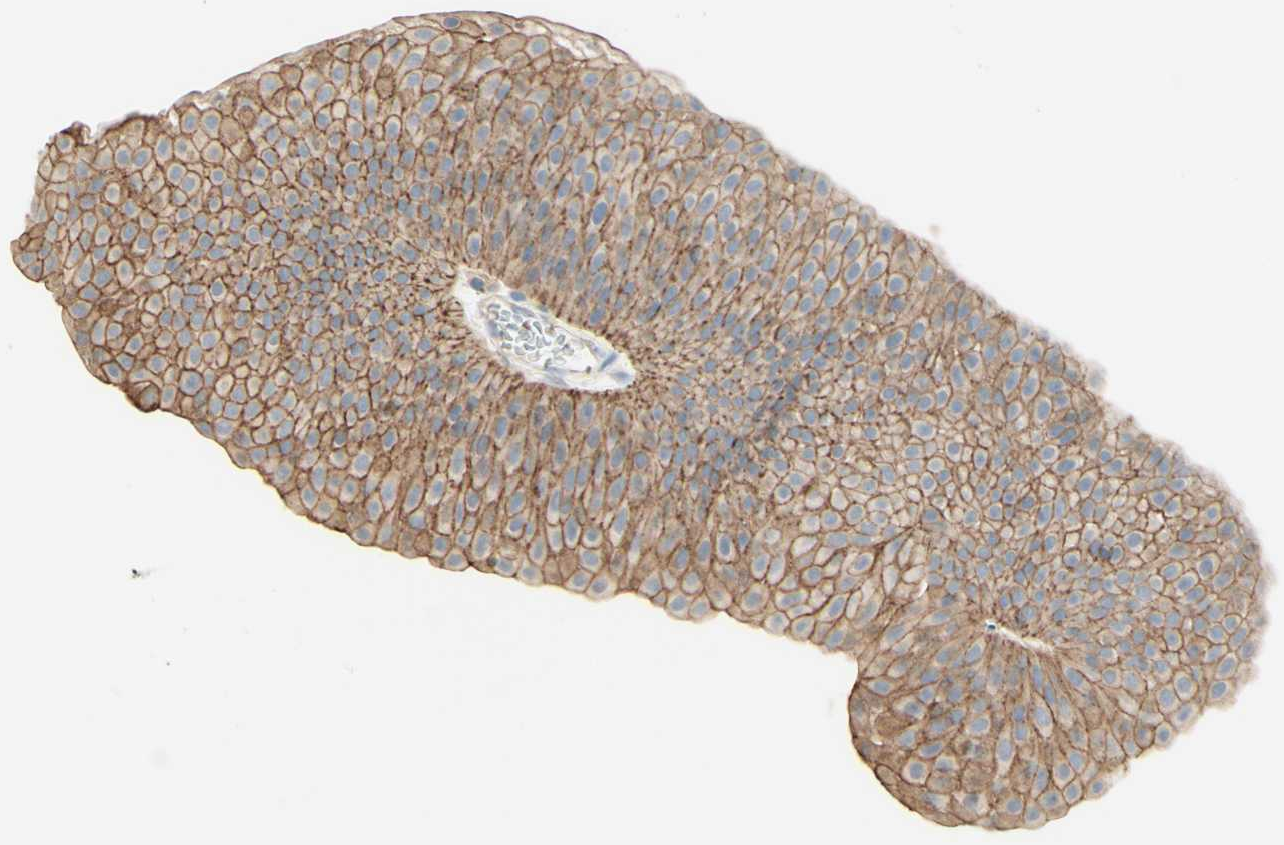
{"staining": {"intensity": "moderate", "quantity": ">75%", "location": "cytoplasmic/membranous"}, "tissue": "urothelial cancer", "cell_type": "Tumor cells", "image_type": "cancer", "snomed": [{"axis": "morphology", "description": "Urothelial carcinoma, Low grade"}, {"axis": "topography", "description": "Urinary bladder"}], "caption": "This is an image of immunohistochemistry (IHC) staining of urothelial cancer, which shows moderate staining in the cytoplasmic/membranous of tumor cells.", "gene": "MTM1", "patient": {"sex": "female", "age": 60}}